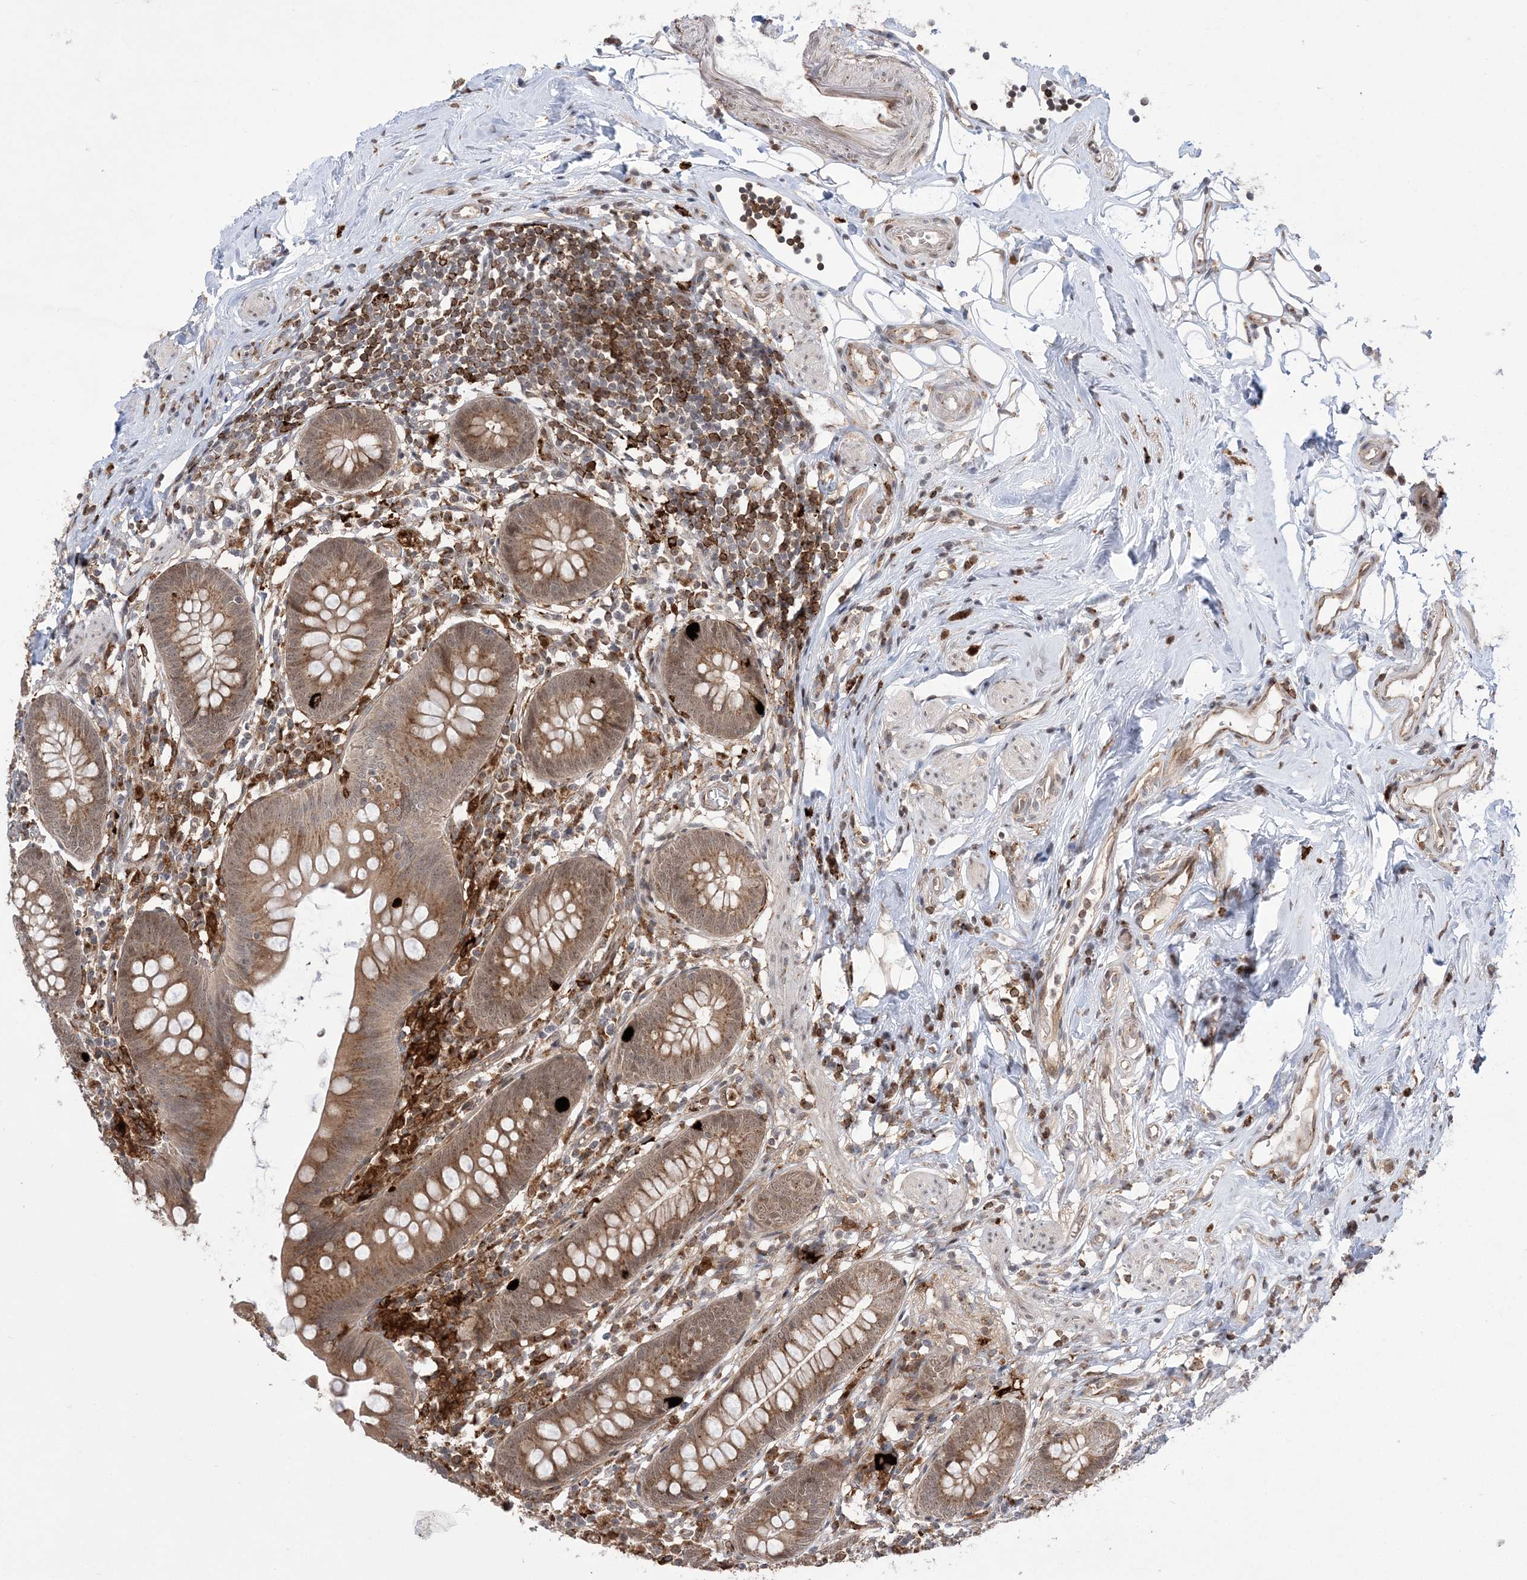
{"staining": {"intensity": "moderate", "quantity": ">75%", "location": "cytoplasmic/membranous"}, "tissue": "appendix", "cell_type": "Glandular cells", "image_type": "normal", "snomed": [{"axis": "morphology", "description": "Normal tissue, NOS"}, {"axis": "topography", "description": "Appendix"}], "caption": "A high-resolution image shows IHC staining of benign appendix, which exhibits moderate cytoplasmic/membranous staining in approximately >75% of glandular cells. (DAB IHC, brown staining for protein, blue staining for nuclei).", "gene": "ANAPC15", "patient": {"sex": "female", "age": 62}}